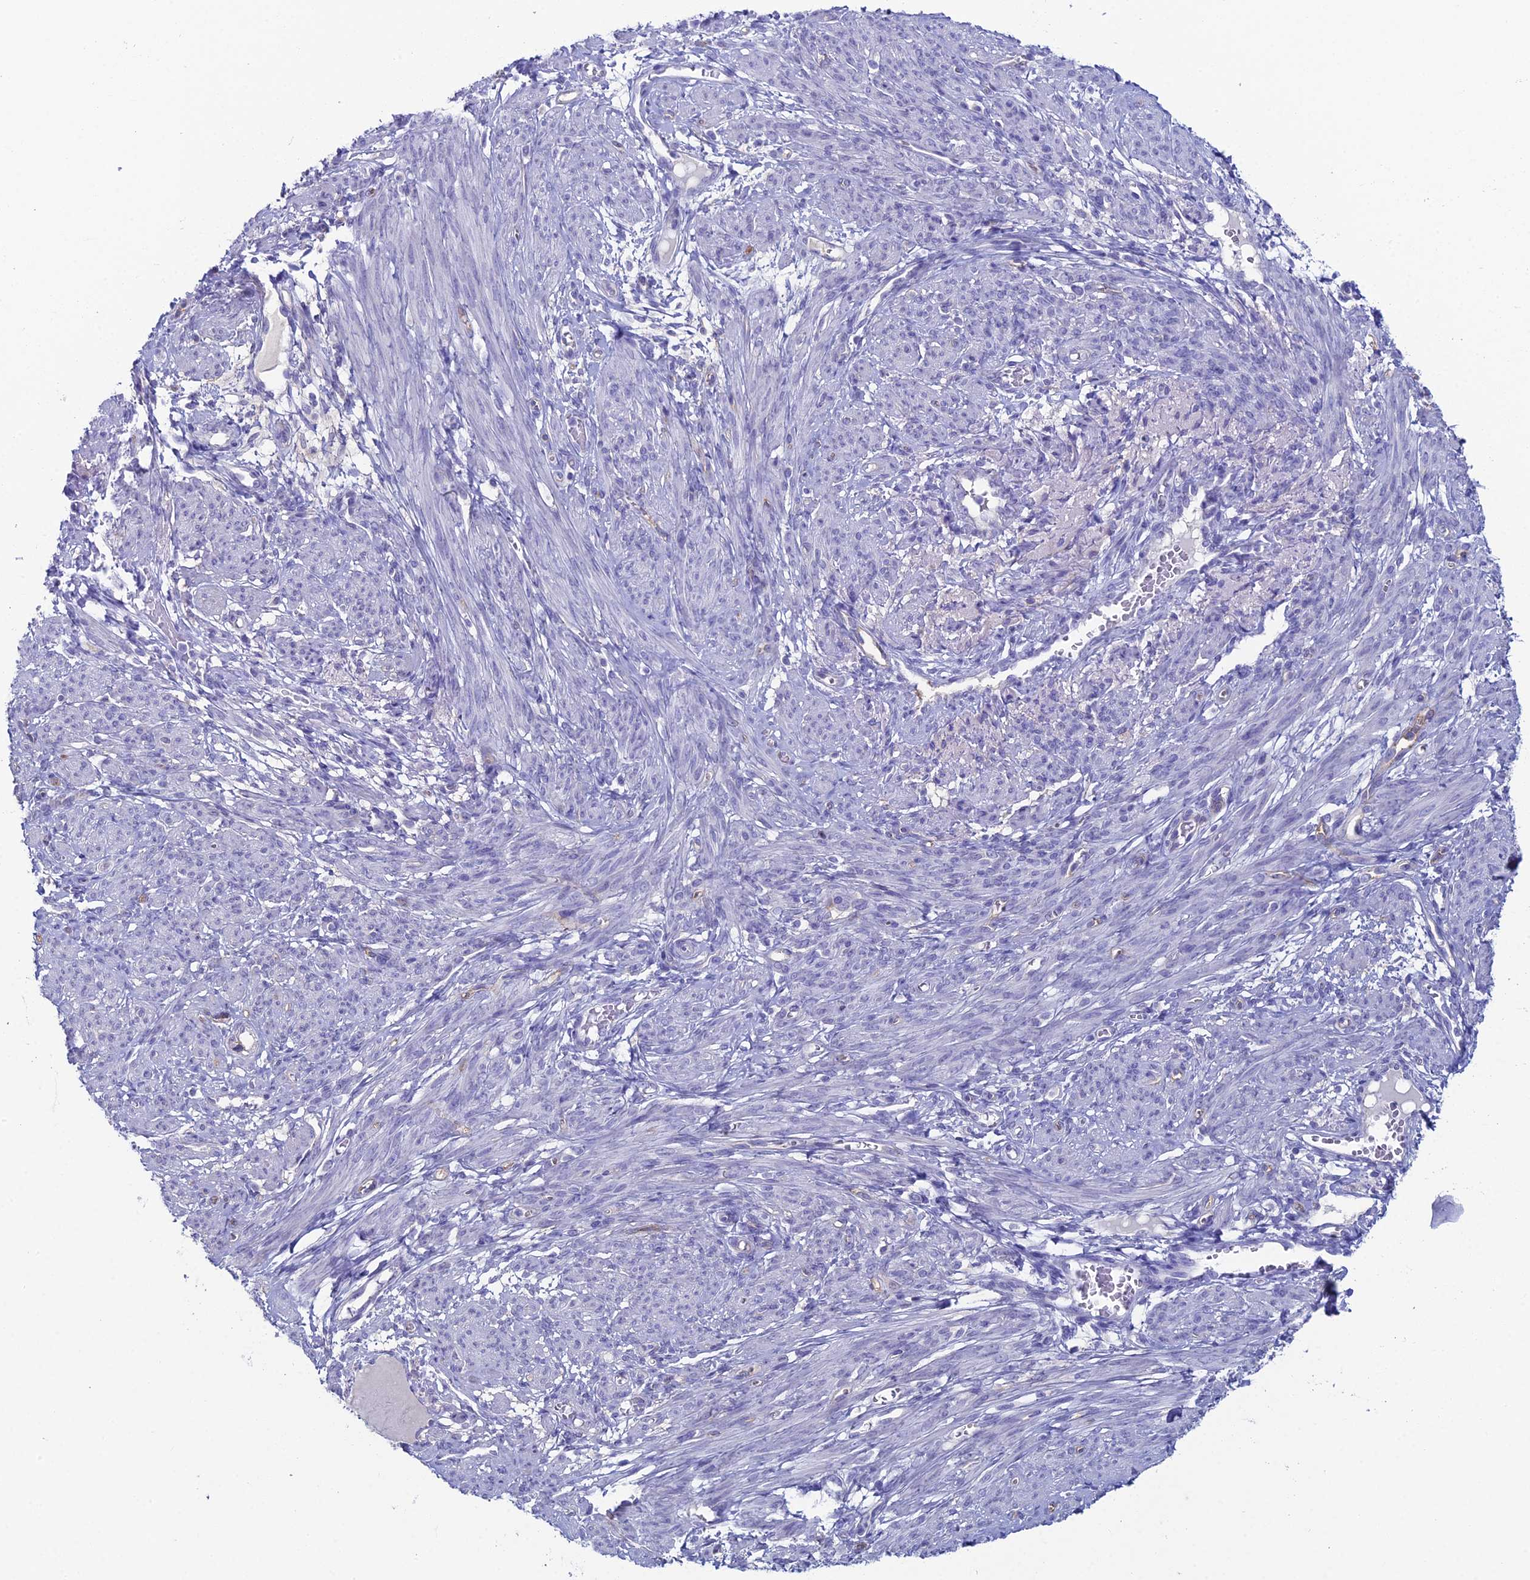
{"staining": {"intensity": "negative", "quantity": "none", "location": "none"}, "tissue": "smooth muscle", "cell_type": "Smooth muscle cells", "image_type": "normal", "snomed": [{"axis": "morphology", "description": "Normal tissue, NOS"}, {"axis": "topography", "description": "Smooth muscle"}], "caption": "The micrograph shows no staining of smooth muscle cells in unremarkable smooth muscle.", "gene": "ACE", "patient": {"sex": "female", "age": 39}}